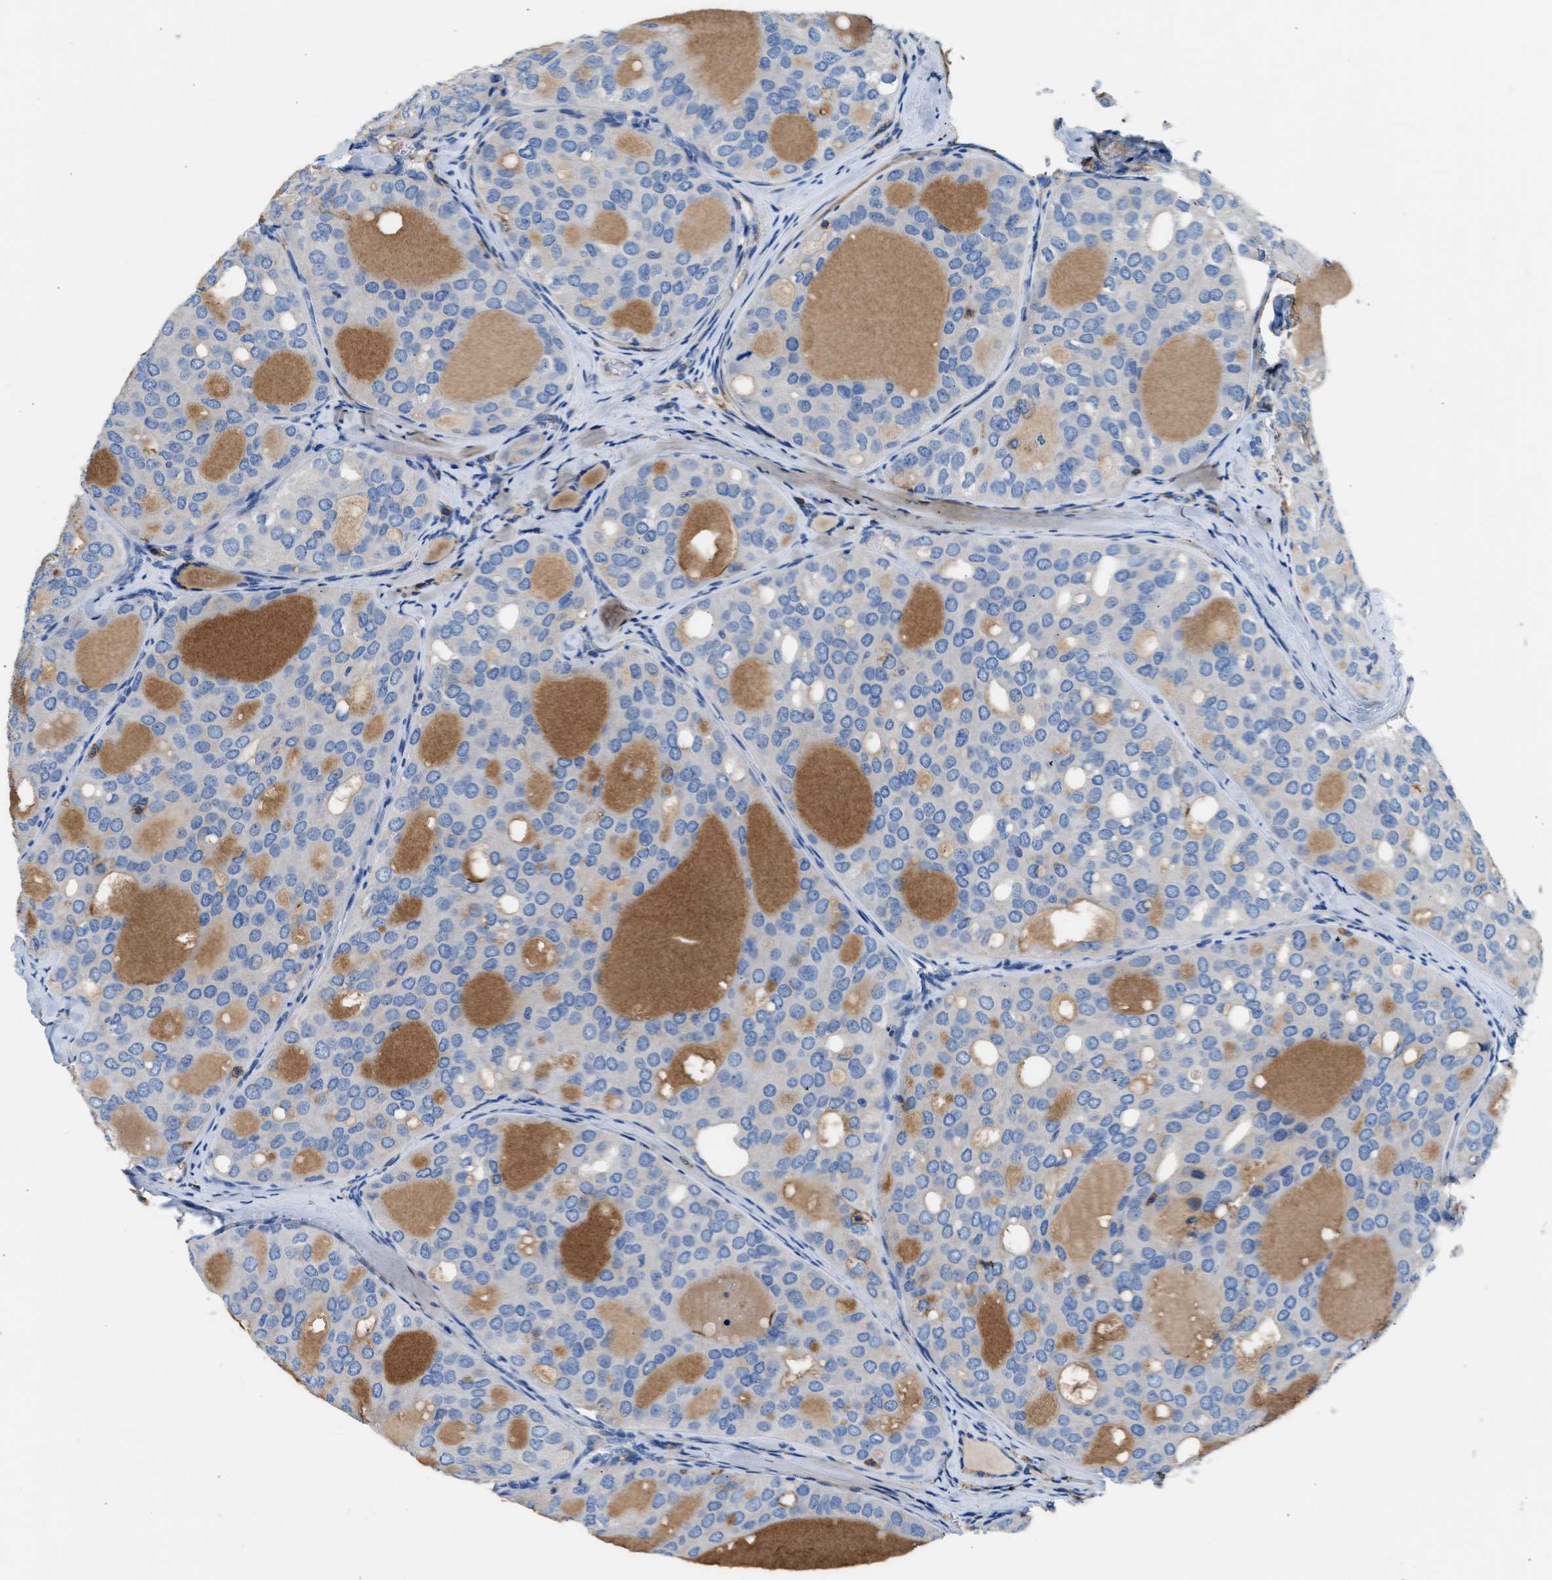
{"staining": {"intensity": "negative", "quantity": "none", "location": "none"}, "tissue": "thyroid cancer", "cell_type": "Tumor cells", "image_type": "cancer", "snomed": [{"axis": "morphology", "description": "Follicular adenoma carcinoma, NOS"}, {"axis": "topography", "description": "Thyroid gland"}], "caption": "Follicular adenoma carcinoma (thyroid) was stained to show a protein in brown. There is no significant staining in tumor cells.", "gene": "KCNQ4", "patient": {"sex": "male", "age": 75}}